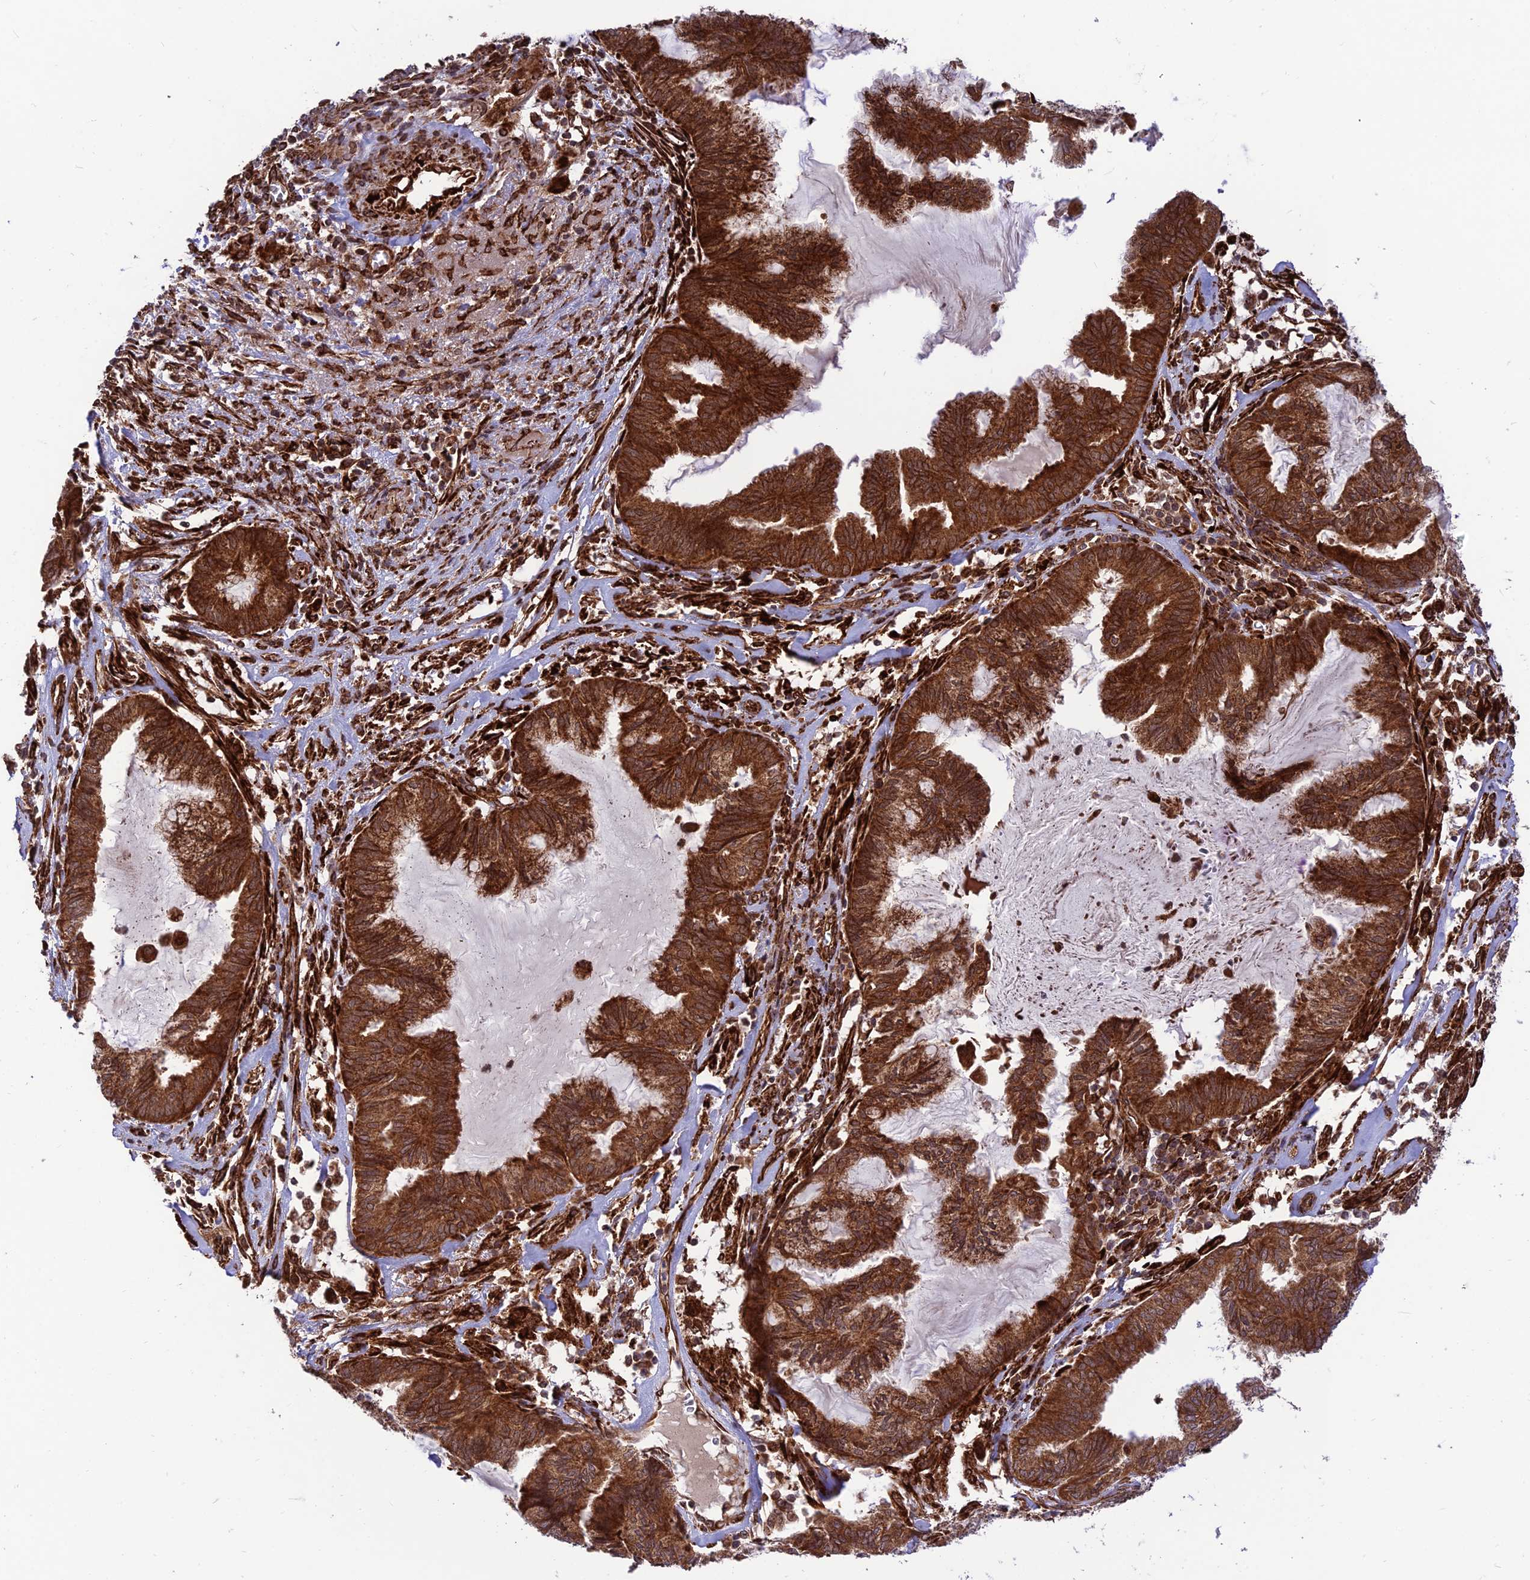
{"staining": {"intensity": "strong", "quantity": ">75%", "location": "cytoplasmic/membranous"}, "tissue": "endometrial cancer", "cell_type": "Tumor cells", "image_type": "cancer", "snomed": [{"axis": "morphology", "description": "Adenocarcinoma, NOS"}, {"axis": "topography", "description": "Endometrium"}], "caption": "Immunohistochemistry staining of endometrial cancer (adenocarcinoma), which reveals high levels of strong cytoplasmic/membranous expression in approximately >75% of tumor cells indicating strong cytoplasmic/membranous protein positivity. The staining was performed using DAB (3,3'-diaminobenzidine) (brown) for protein detection and nuclei were counterstained in hematoxylin (blue).", "gene": "CRTAP", "patient": {"sex": "female", "age": 86}}